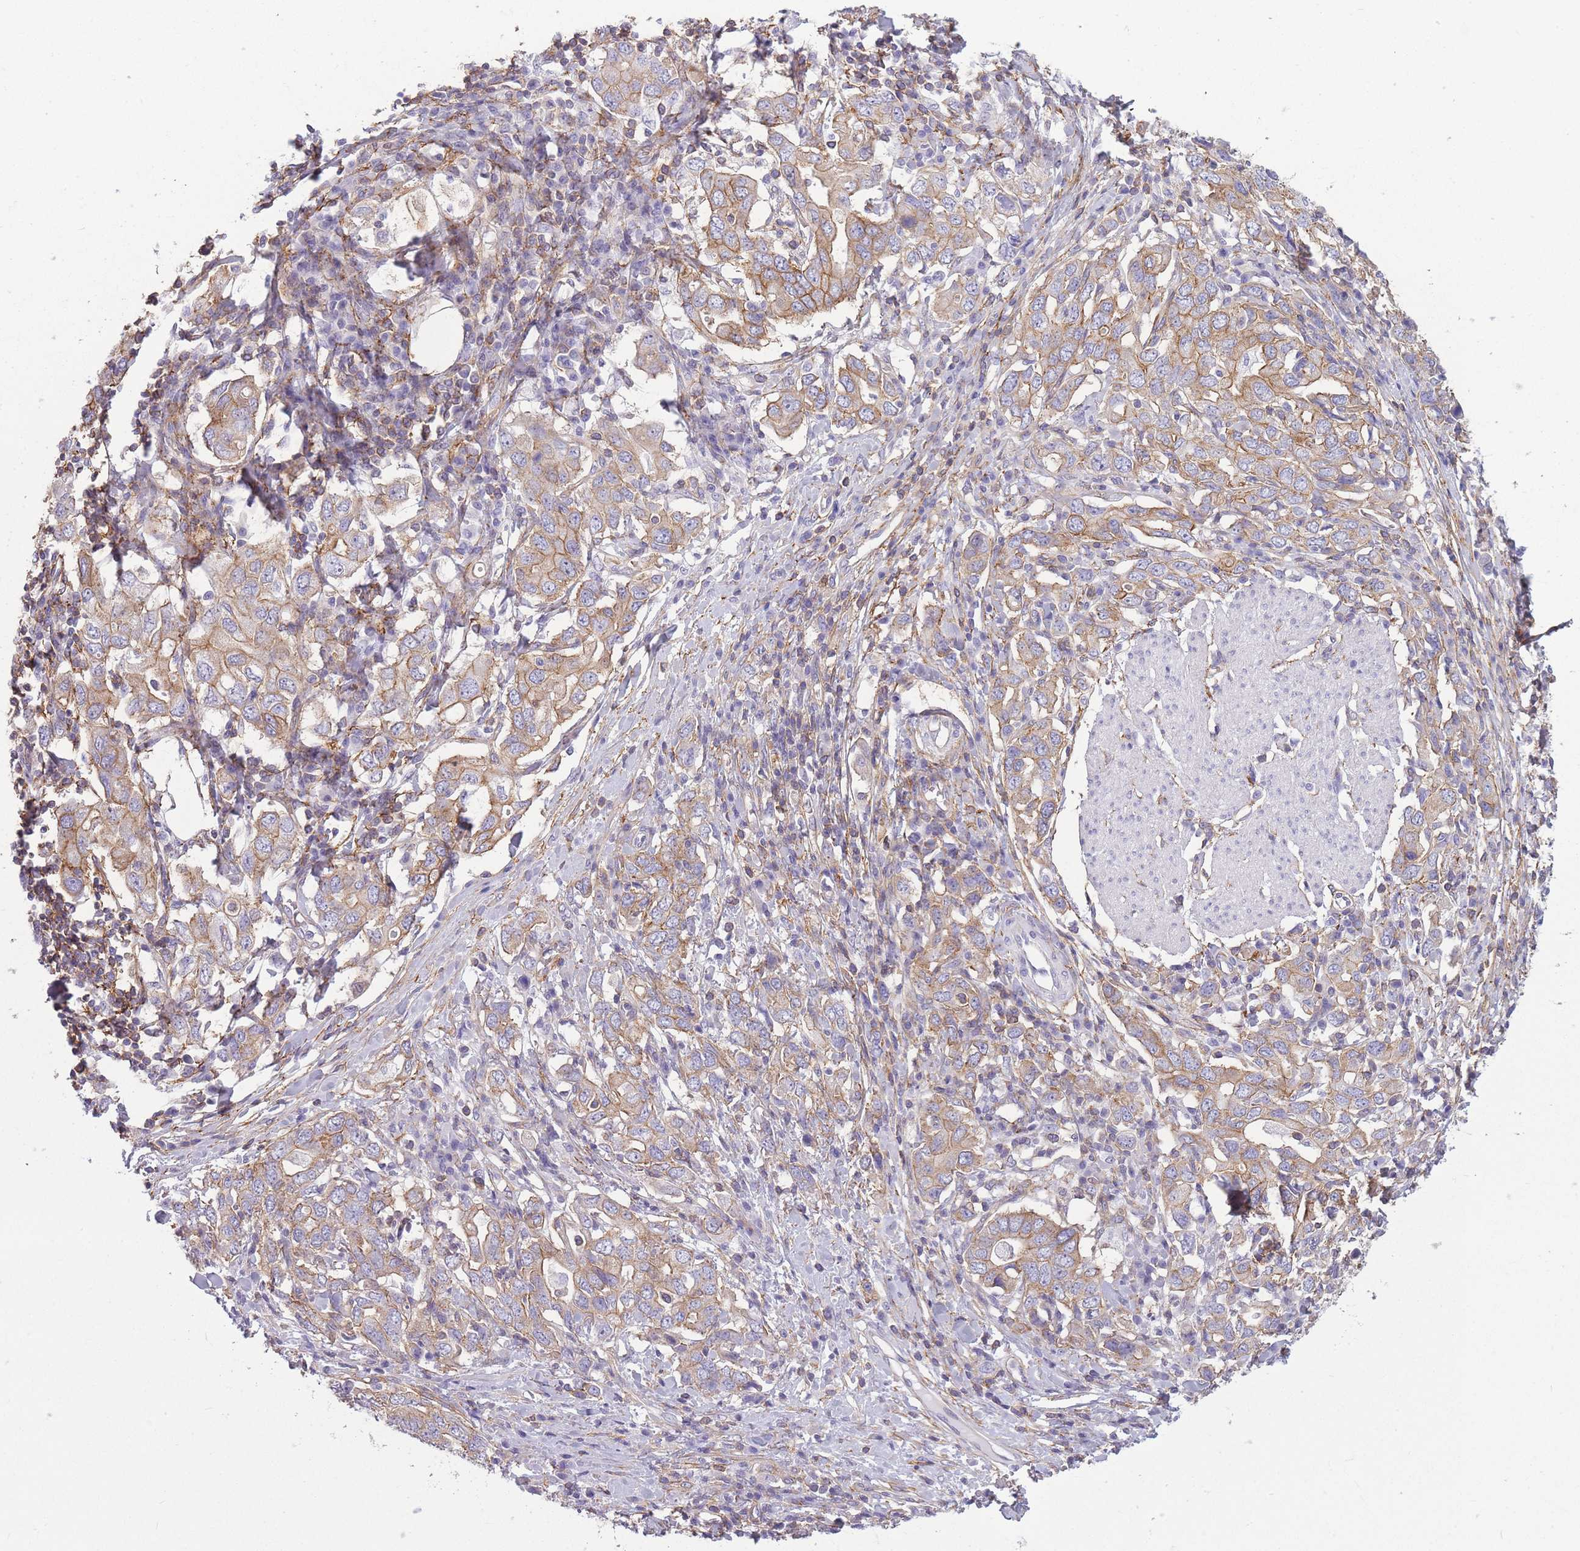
{"staining": {"intensity": "moderate", "quantity": "25%-75%", "location": "cytoplasmic/membranous"}, "tissue": "stomach cancer", "cell_type": "Tumor cells", "image_type": "cancer", "snomed": [{"axis": "morphology", "description": "Adenocarcinoma, NOS"}, {"axis": "topography", "description": "Stomach, upper"}, {"axis": "topography", "description": "Stomach"}], "caption": "IHC (DAB) staining of adenocarcinoma (stomach) reveals moderate cytoplasmic/membranous protein positivity in approximately 25%-75% of tumor cells. The staining was performed using DAB, with brown indicating positive protein expression. Nuclei are stained blue with hematoxylin.", "gene": "ADD1", "patient": {"sex": "male", "age": 62}}